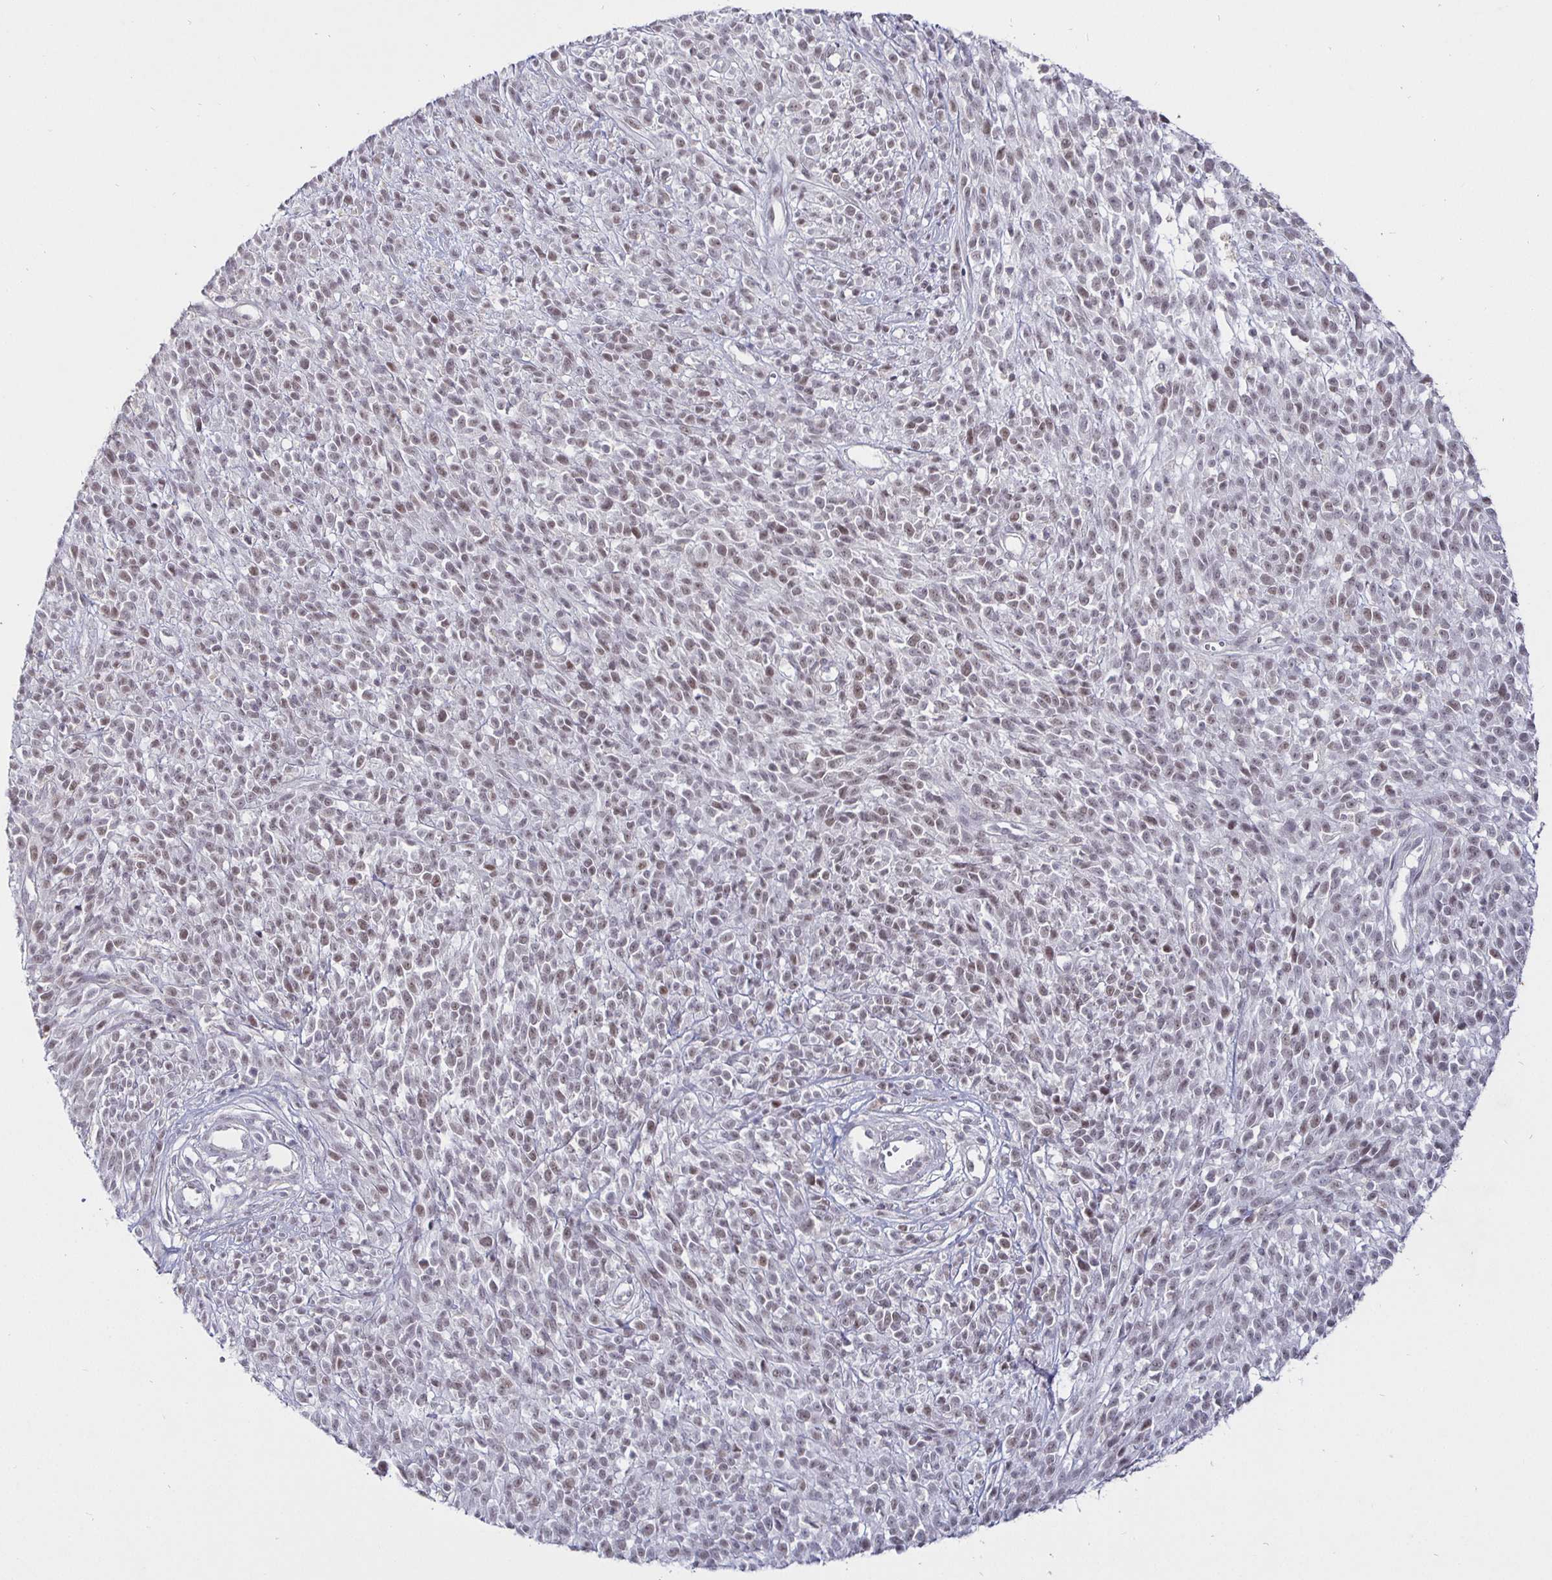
{"staining": {"intensity": "weak", "quantity": ">75%", "location": "nuclear"}, "tissue": "melanoma", "cell_type": "Tumor cells", "image_type": "cancer", "snomed": [{"axis": "morphology", "description": "Malignant melanoma, NOS"}, {"axis": "topography", "description": "Skin"}, {"axis": "topography", "description": "Skin of trunk"}], "caption": "This photomicrograph exhibits malignant melanoma stained with IHC to label a protein in brown. The nuclear of tumor cells show weak positivity for the protein. Nuclei are counter-stained blue.", "gene": "MLH1", "patient": {"sex": "male", "age": 74}}